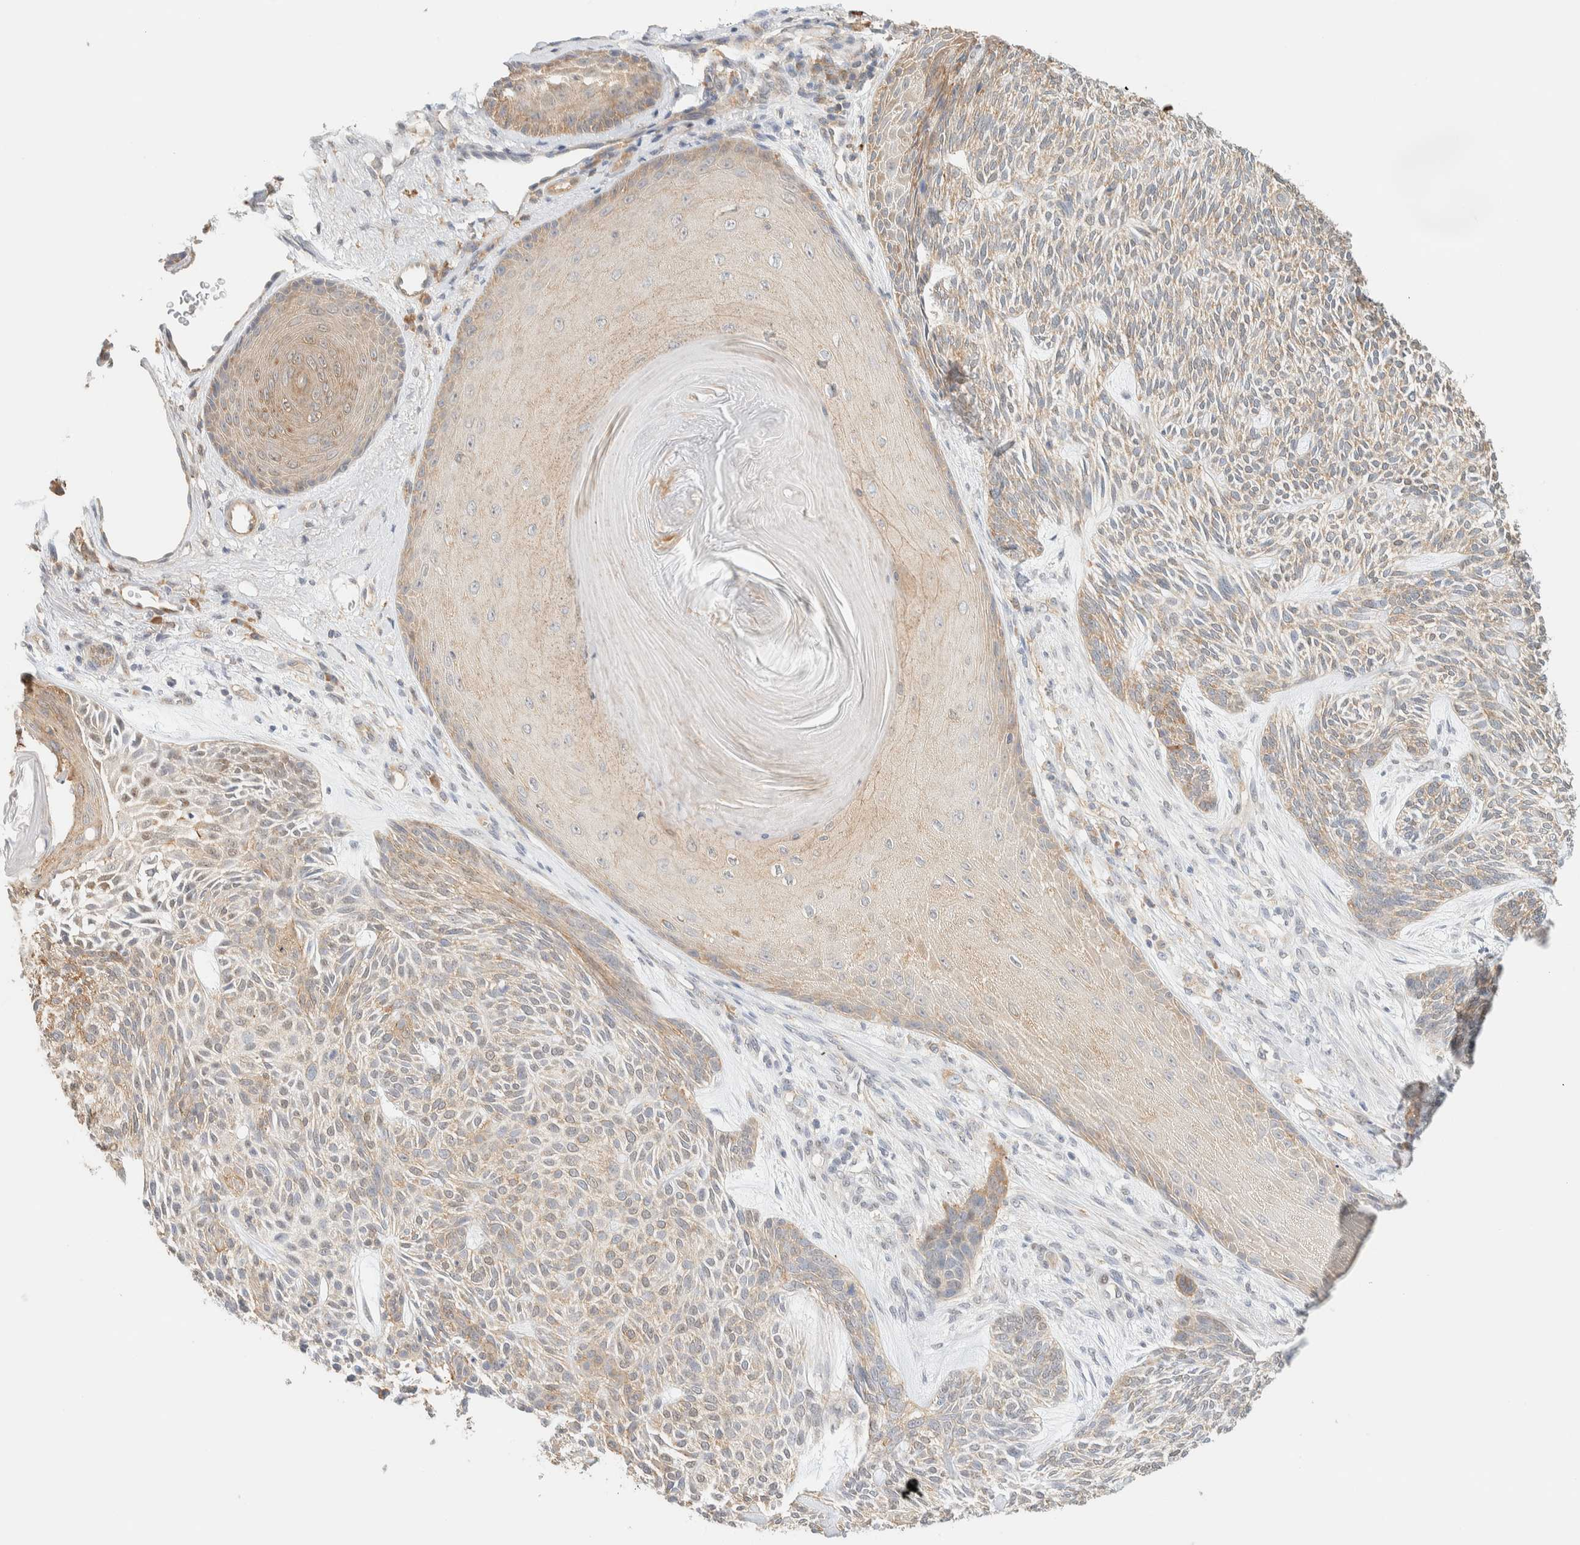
{"staining": {"intensity": "weak", "quantity": ">75%", "location": "cytoplasmic/membranous"}, "tissue": "skin cancer", "cell_type": "Tumor cells", "image_type": "cancer", "snomed": [{"axis": "morphology", "description": "Basal cell carcinoma"}, {"axis": "topography", "description": "Skin"}], "caption": "A brown stain highlights weak cytoplasmic/membranous expression of a protein in skin cancer (basal cell carcinoma) tumor cells. The protein is stained brown, and the nuclei are stained in blue (DAB IHC with brightfield microscopy, high magnification).", "gene": "TBC1D8B", "patient": {"sex": "male", "age": 55}}